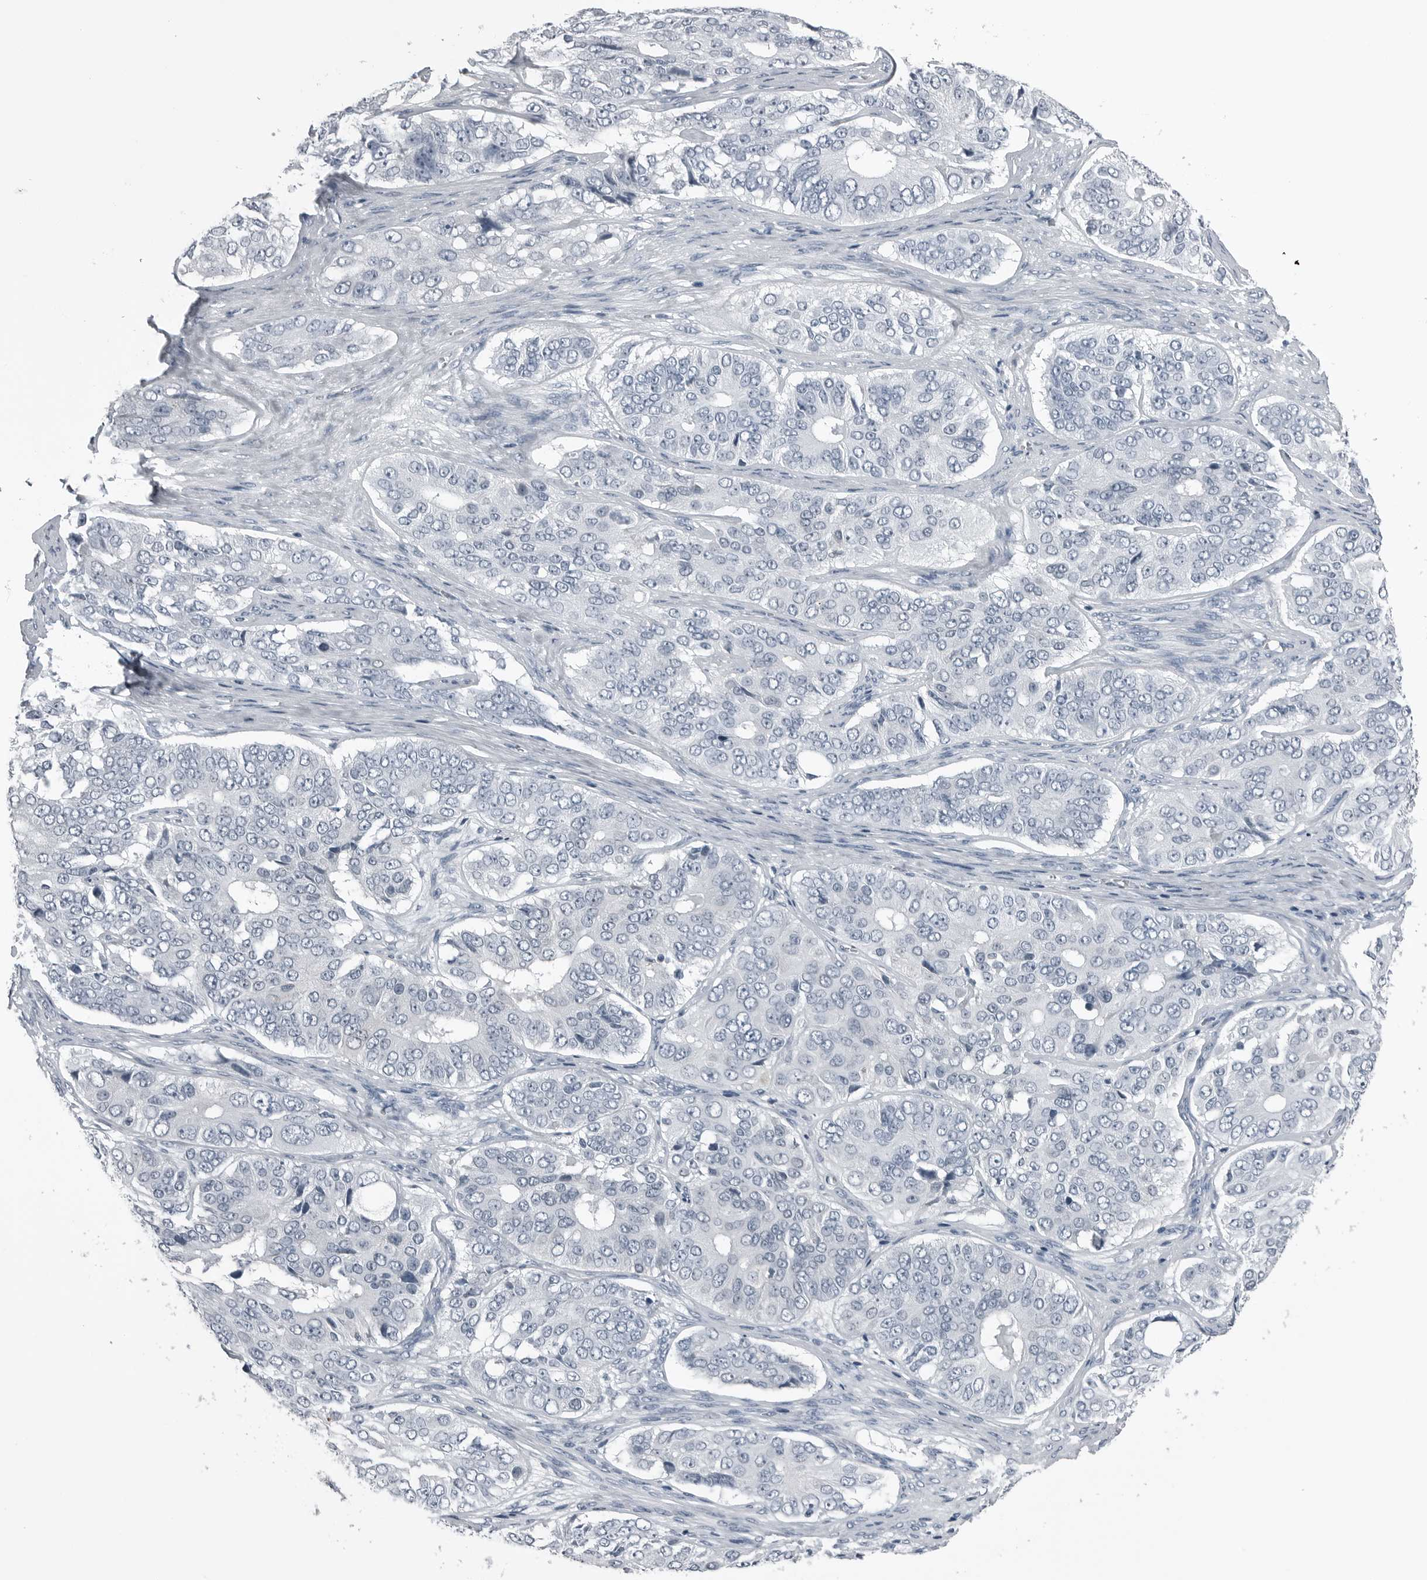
{"staining": {"intensity": "negative", "quantity": "none", "location": "none"}, "tissue": "ovarian cancer", "cell_type": "Tumor cells", "image_type": "cancer", "snomed": [{"axis": "morphology", "description": "Carcinoma, endometroid"}, {"axis": "topography", "description": "Ovary"}], "caption": "An immunohistochemistry (IHC) image of ovarian cancer (endometroid carcinoma) is shown. There is no staining in tumor cells of ovarian cancer (endometroid carcinoma).", "gene": "SPINK1", "patient": {"sex": "female", "age": 51}}